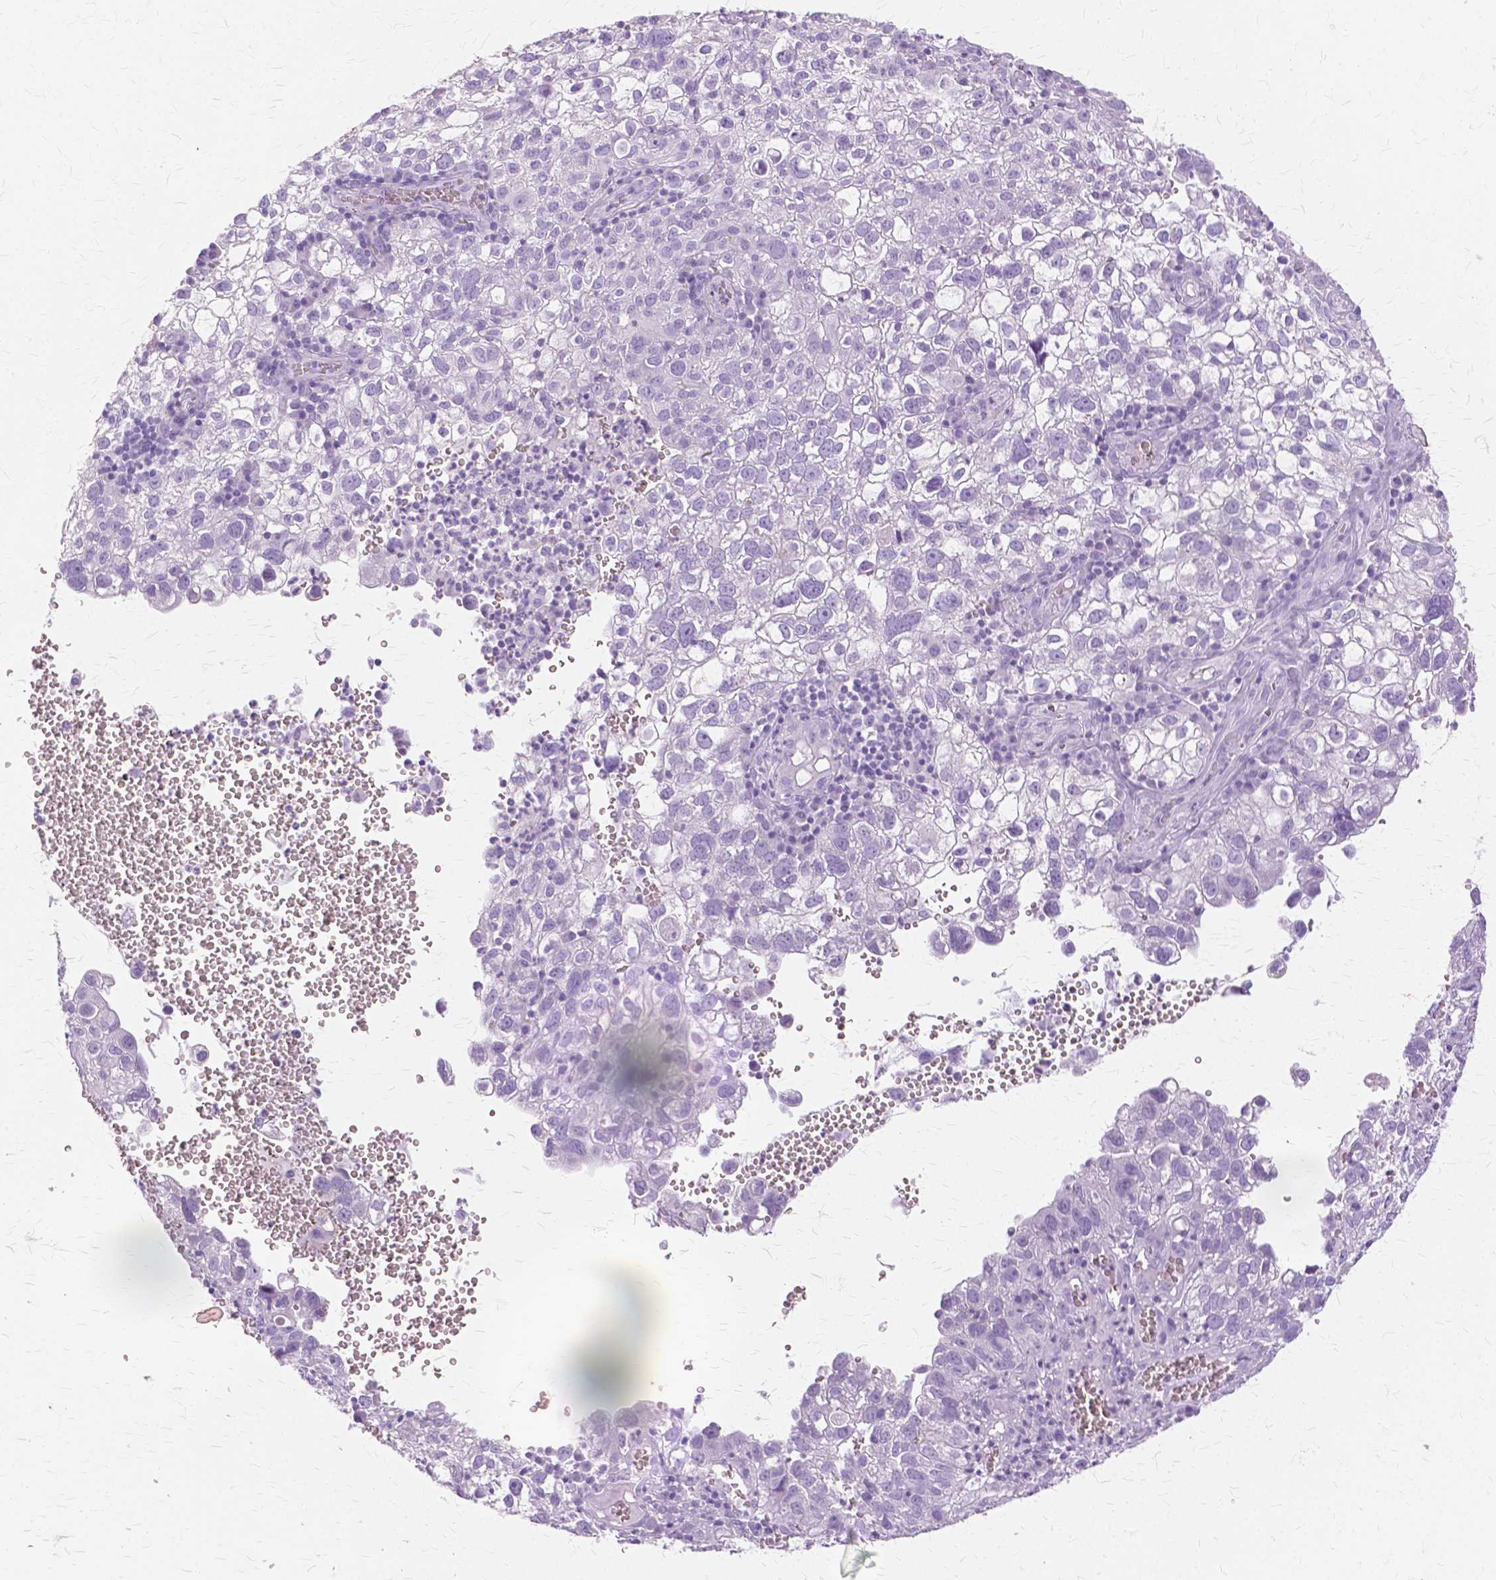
{"staining": {"intensity": "negative", "quantity": "none", "location": "none"}, "tissue": "cervical cancer", "cell_type": "Tumor cells", "image_type": "cancer", "snomed": [{"axis": "morphology", "description": "Squamous cell carcinoma, NOS"}, {"axis": "topography", "description": "Cervix"}], "caption": "Human cervical cancer (squamous cell carcinoma) stained for a protein using immunohistochemistry shows no staining in tumor cells.", "gene": "TGM1", "patient": {"sex": "female", "age": 55}}